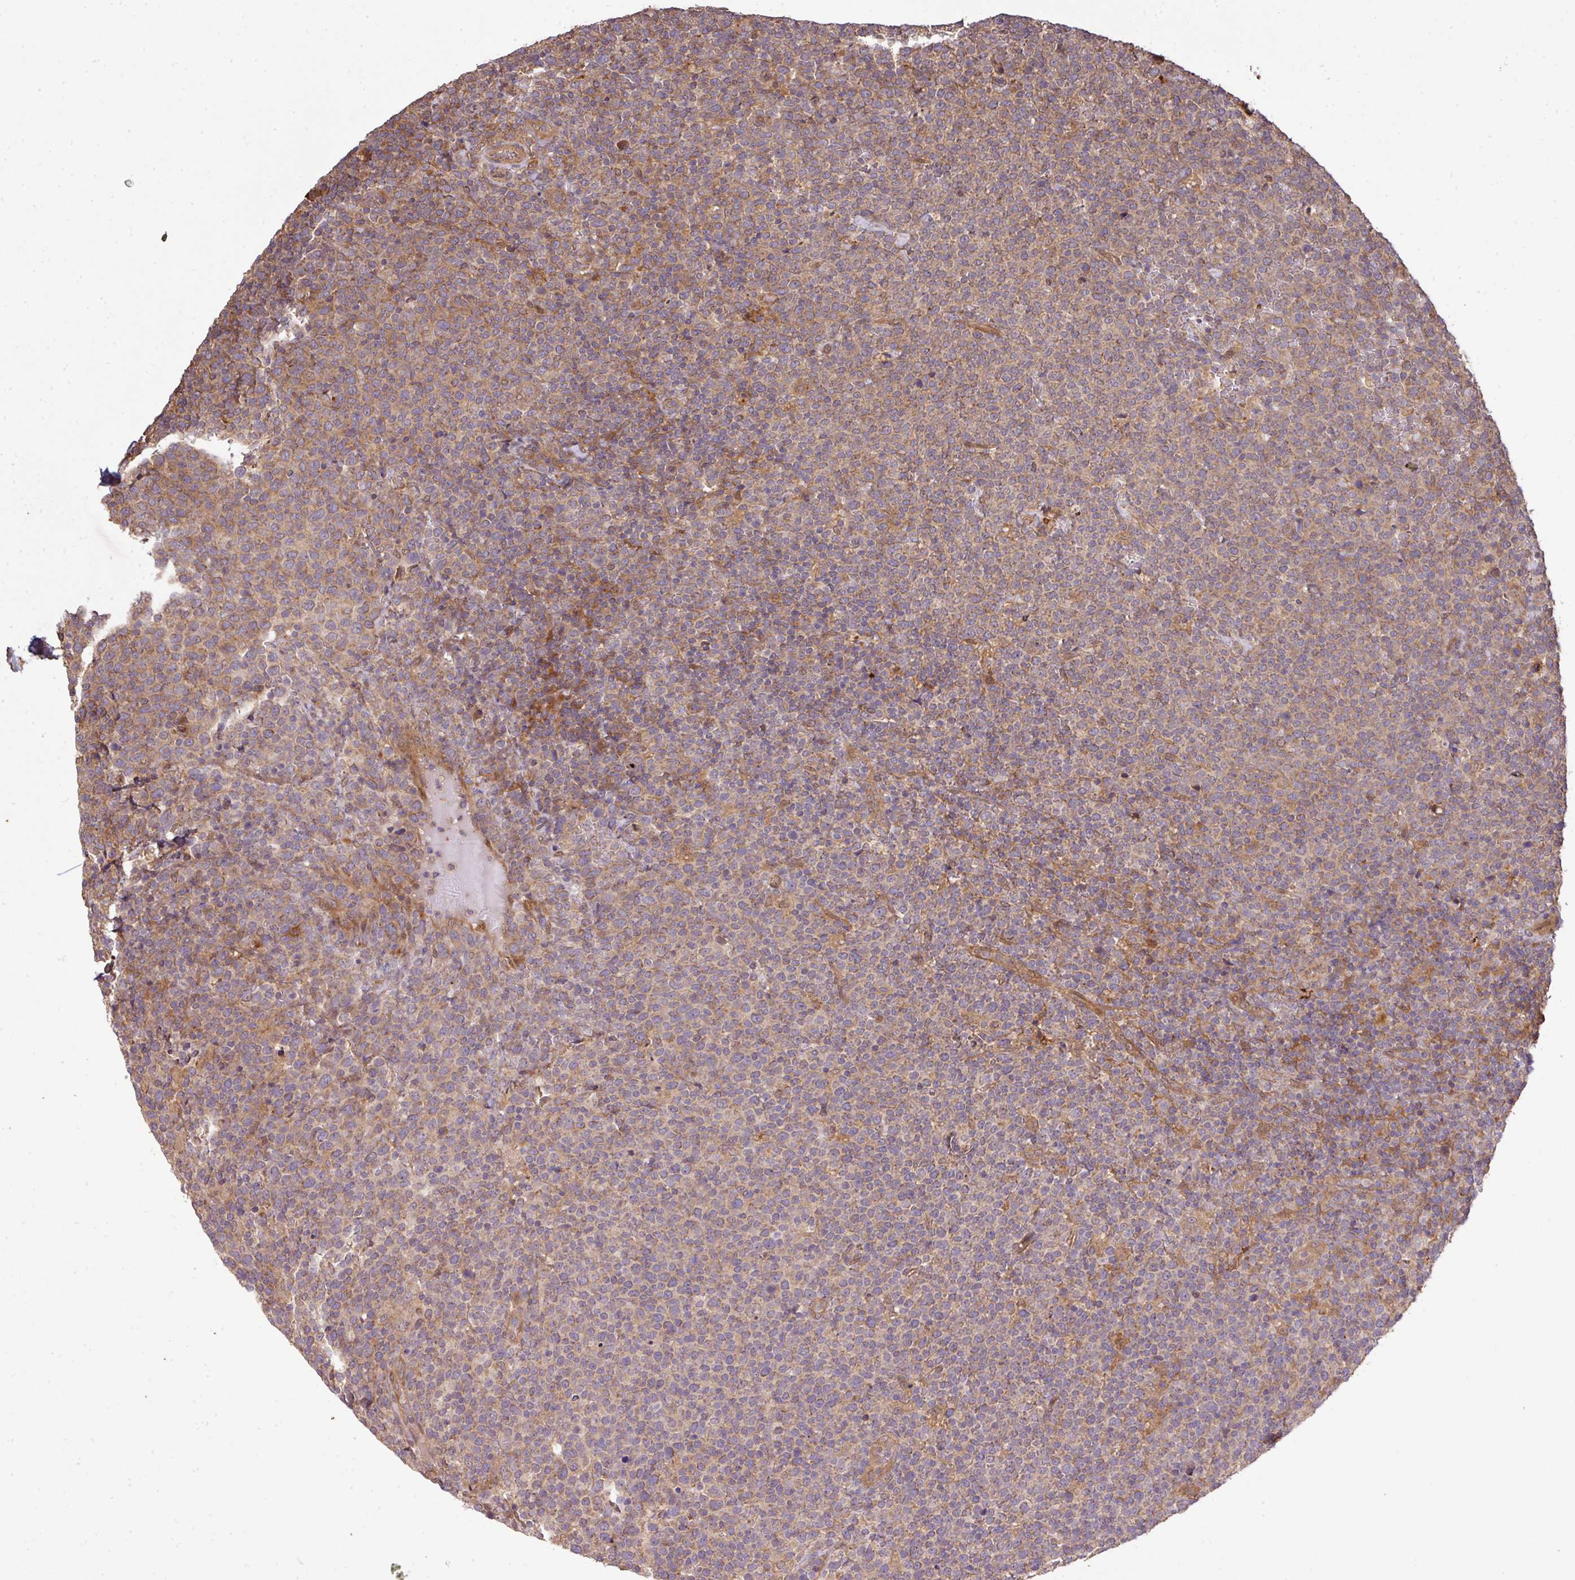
{"staining": {"intensity": "weak", "quantity": "25%-75%", "location": "cytoplasmic/membranous"}, "tissue": "lymphoma", "cell_type": "Tumor cells", "image_type": "cancer", "snomed": [{"axis": "morphology", "description": "Malignant lymphoma, non-Hodgkin's type, High grade"}, {"axis": "topography", "description": "Lymph node"}], "caption": "Immunohistochemical staining of high-grade malignant lymphoma, non-Hodgkin's type demonstrates weak cytoplasmic/membranous protein staining in approximately 25%-75% of tumor cells.", "gene": "ARPIN", "patient": {"sex": "male", "age": 61}}